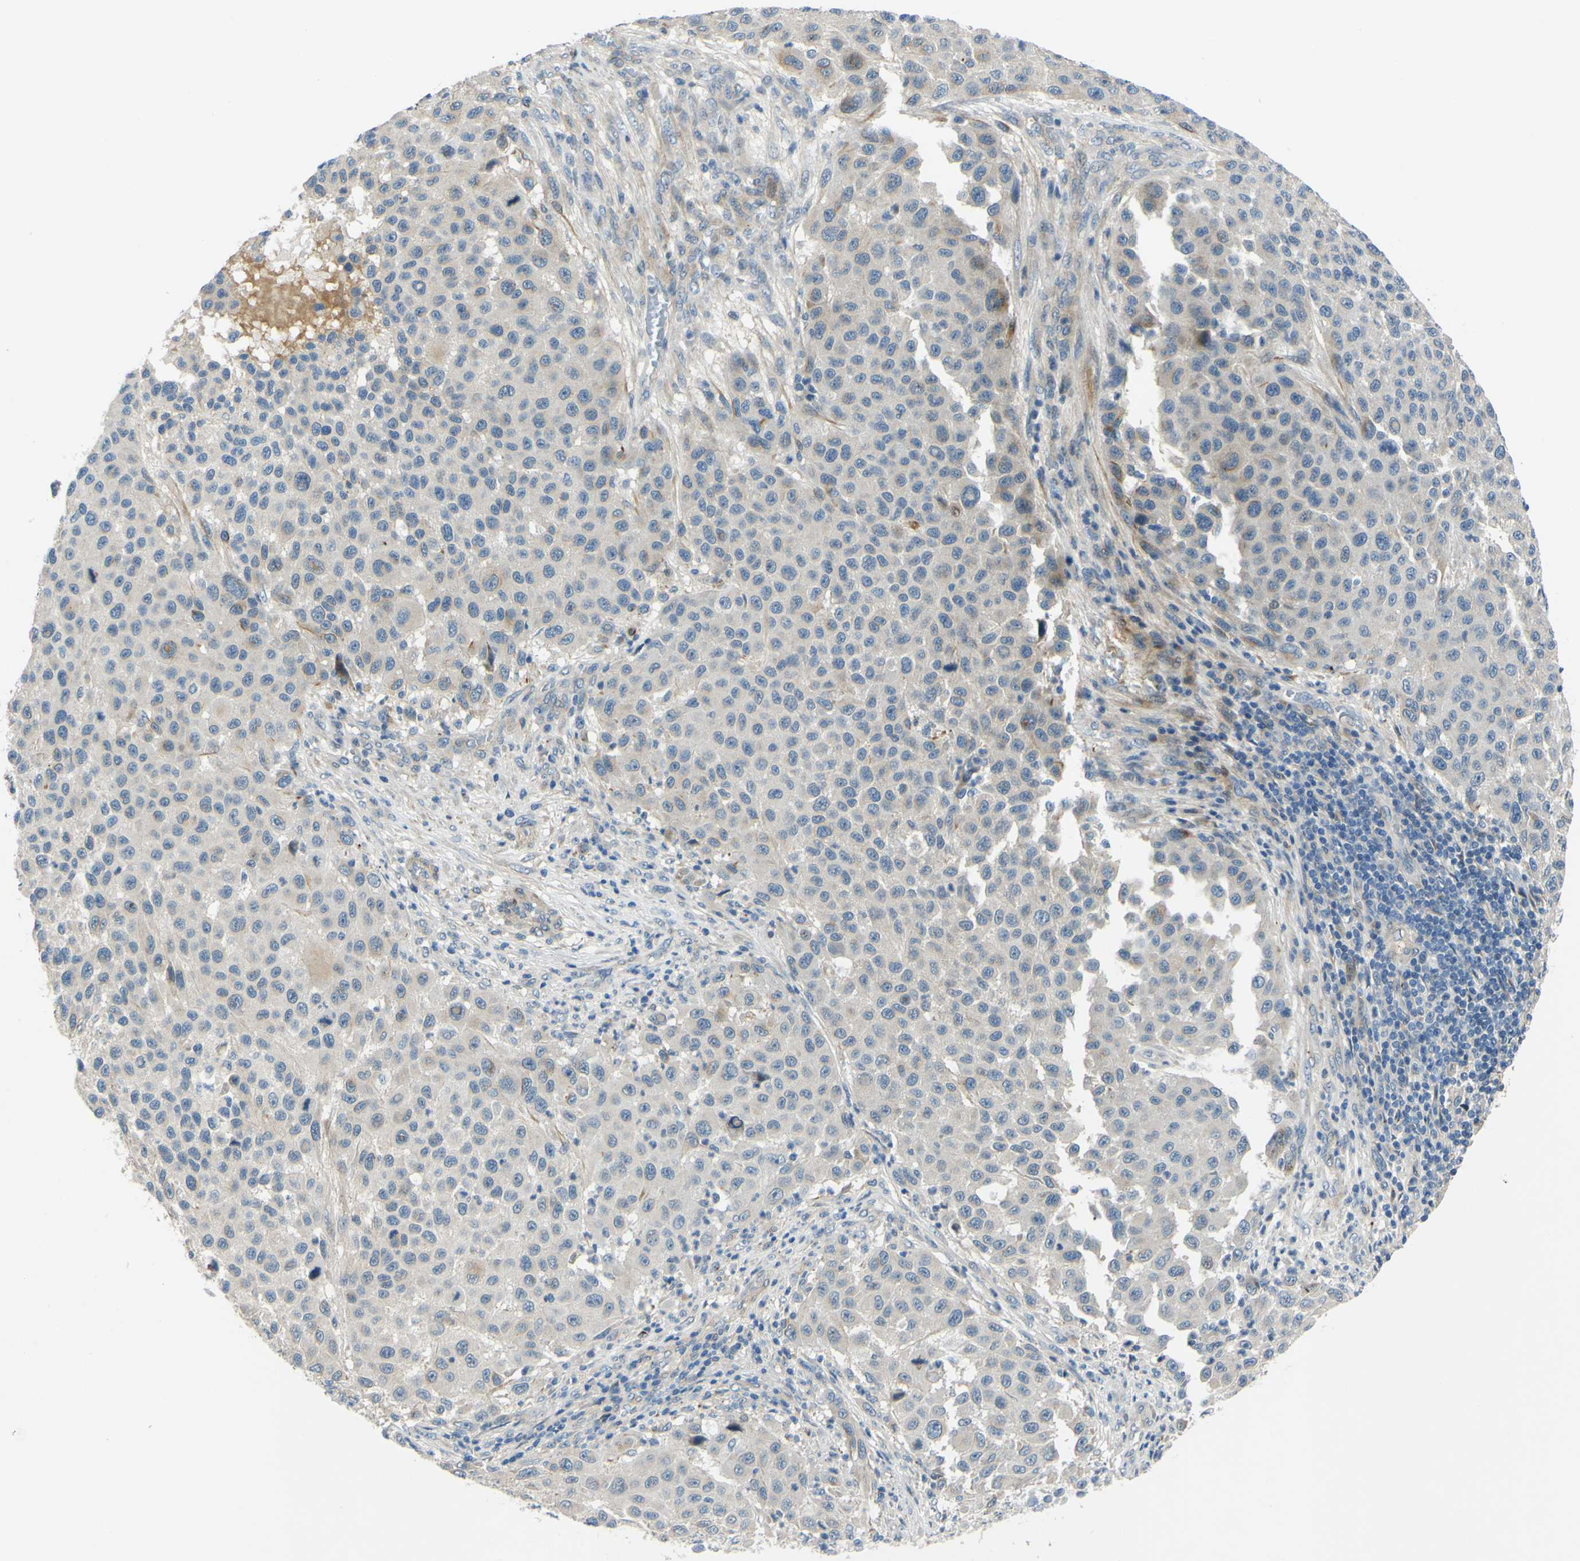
{"staining": {"intensity": "weak", "quantity": "25%-75%", "location": "cytoplasmic/membranous"}, "tissue": "melanoma", "cell_type": "Tumor cells", "image_type": "cancer", "snomed": [{"axis": "morphology", "description": "Malignant melanoma, Metastatic site"}, {"axis": "topography", "description": "Lymph node"}], "caption": "DAB (3,3'-diaminobenzidine) immunohistochemical staining of melanoma displays weak cytoplasmic/membranous protein staining in about 25%-75% of tumor cells.", "gene": "ARHGAP1", "patient": {"sex": "male", "age": 61}}